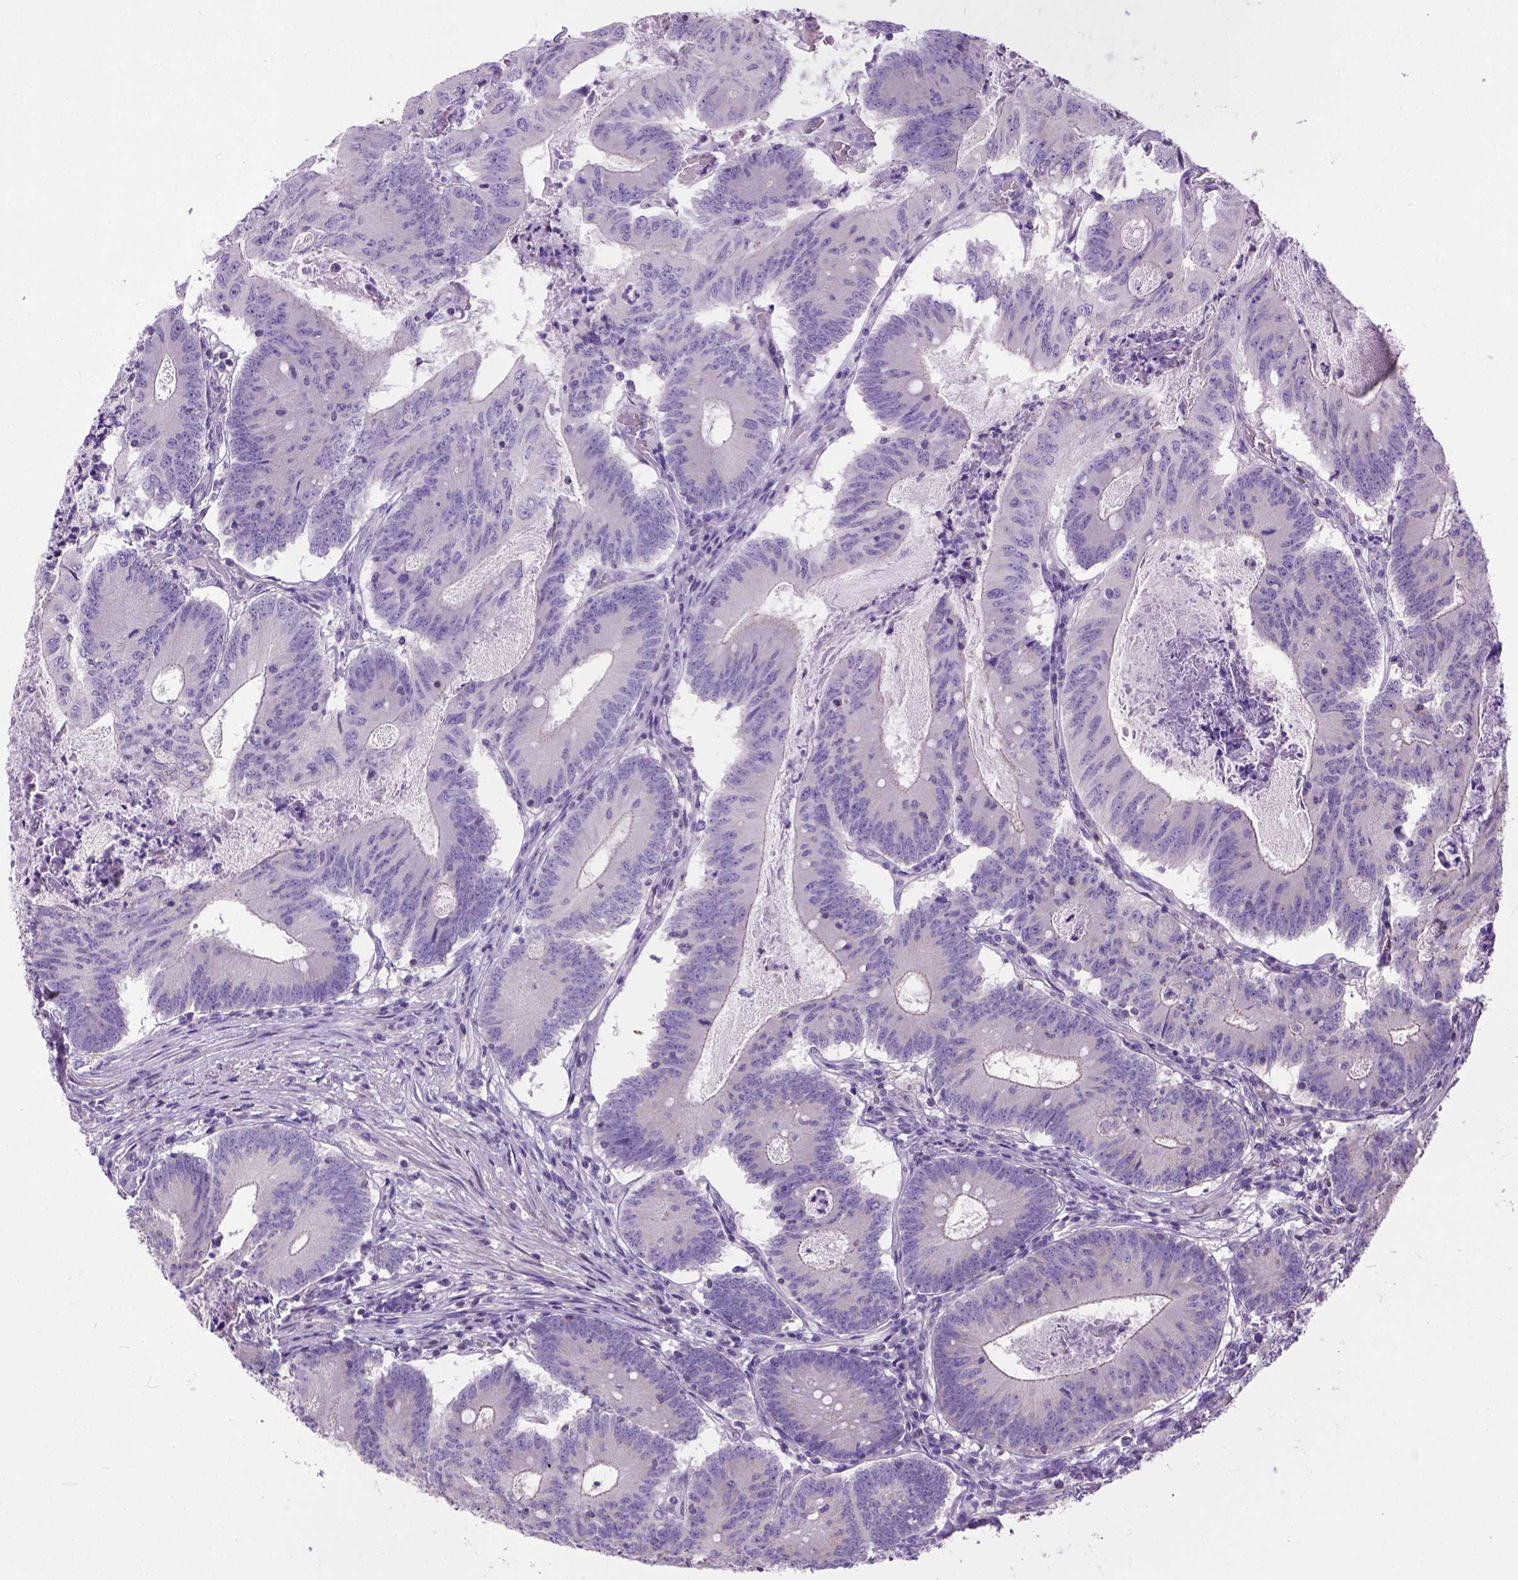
{"staining": {"intensity": "negative", "quantity": "none", "location": "none"}, "tissue": "colorectal cancer", "cell_type": "Tumor cells", "image_type": "cancer", "snomed": [{"axis": "morphology", "description": "Adenocarcinoma, NOS"}, {"axis": "topography", "description": "Colon"}], "caption": "Colorectal adenocarcinoma stained for a protein using IHC demonstrates no positivity tumor cells.", "gene": "BANF2", "patient": {"sex": "female", "age": 70}}